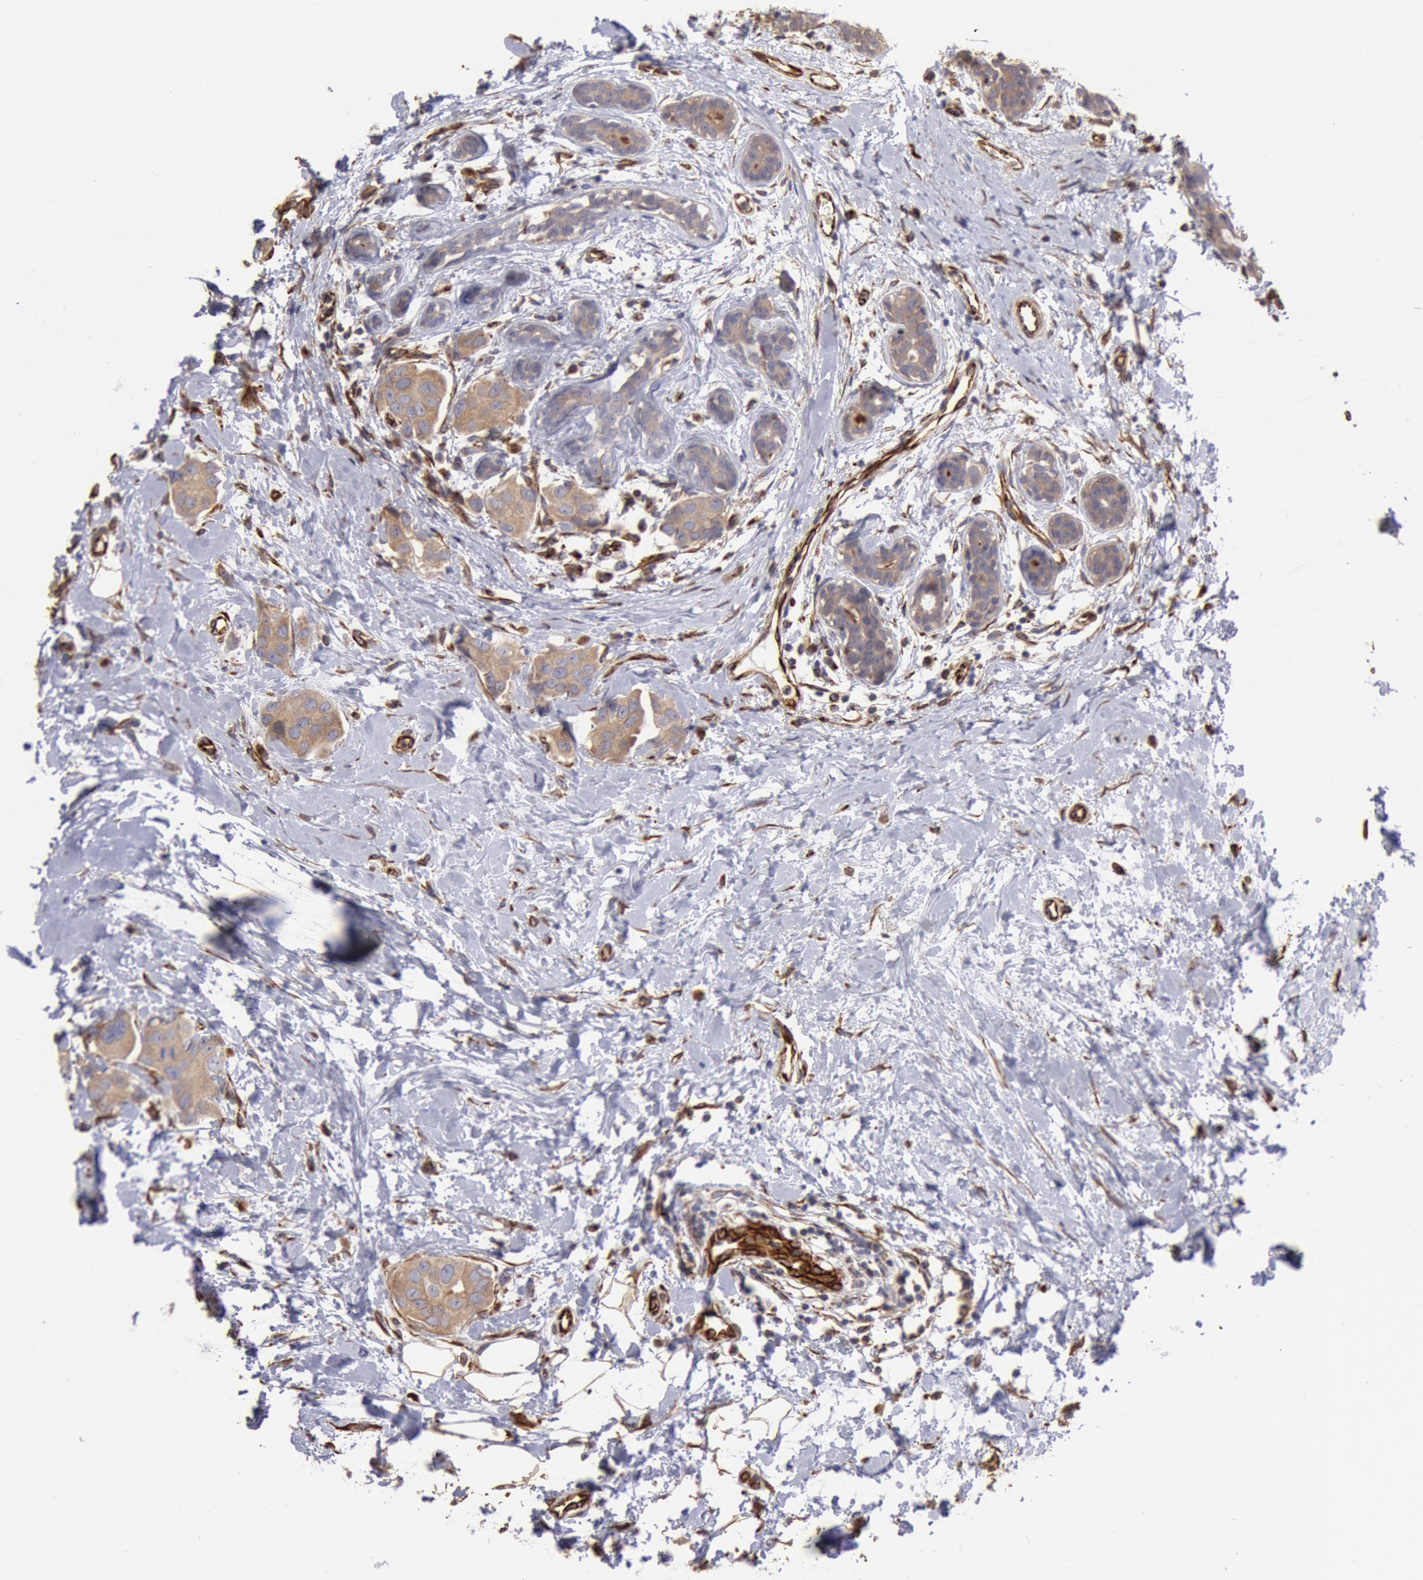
{"staining": {"intensity": "moderate", "quantity": ">75%", "location": "cytoplasmic/membranous"}, "tissue": "breast cancer", "cell_type": "Tumor cells", "image_type": "cancer", "snomed": [{"axis": "morphology", "description": "Duct carcinoma"}, {"axis": "topography", "description": "Breast"}], "caption": "IHC of human breast cancer exhibits medium levels of moderate cytoplasmic/membranous positivity in approximately >75% of tumor cells.", "gene": "RNF139", "patient": {"sex": "female", "age": 40}}